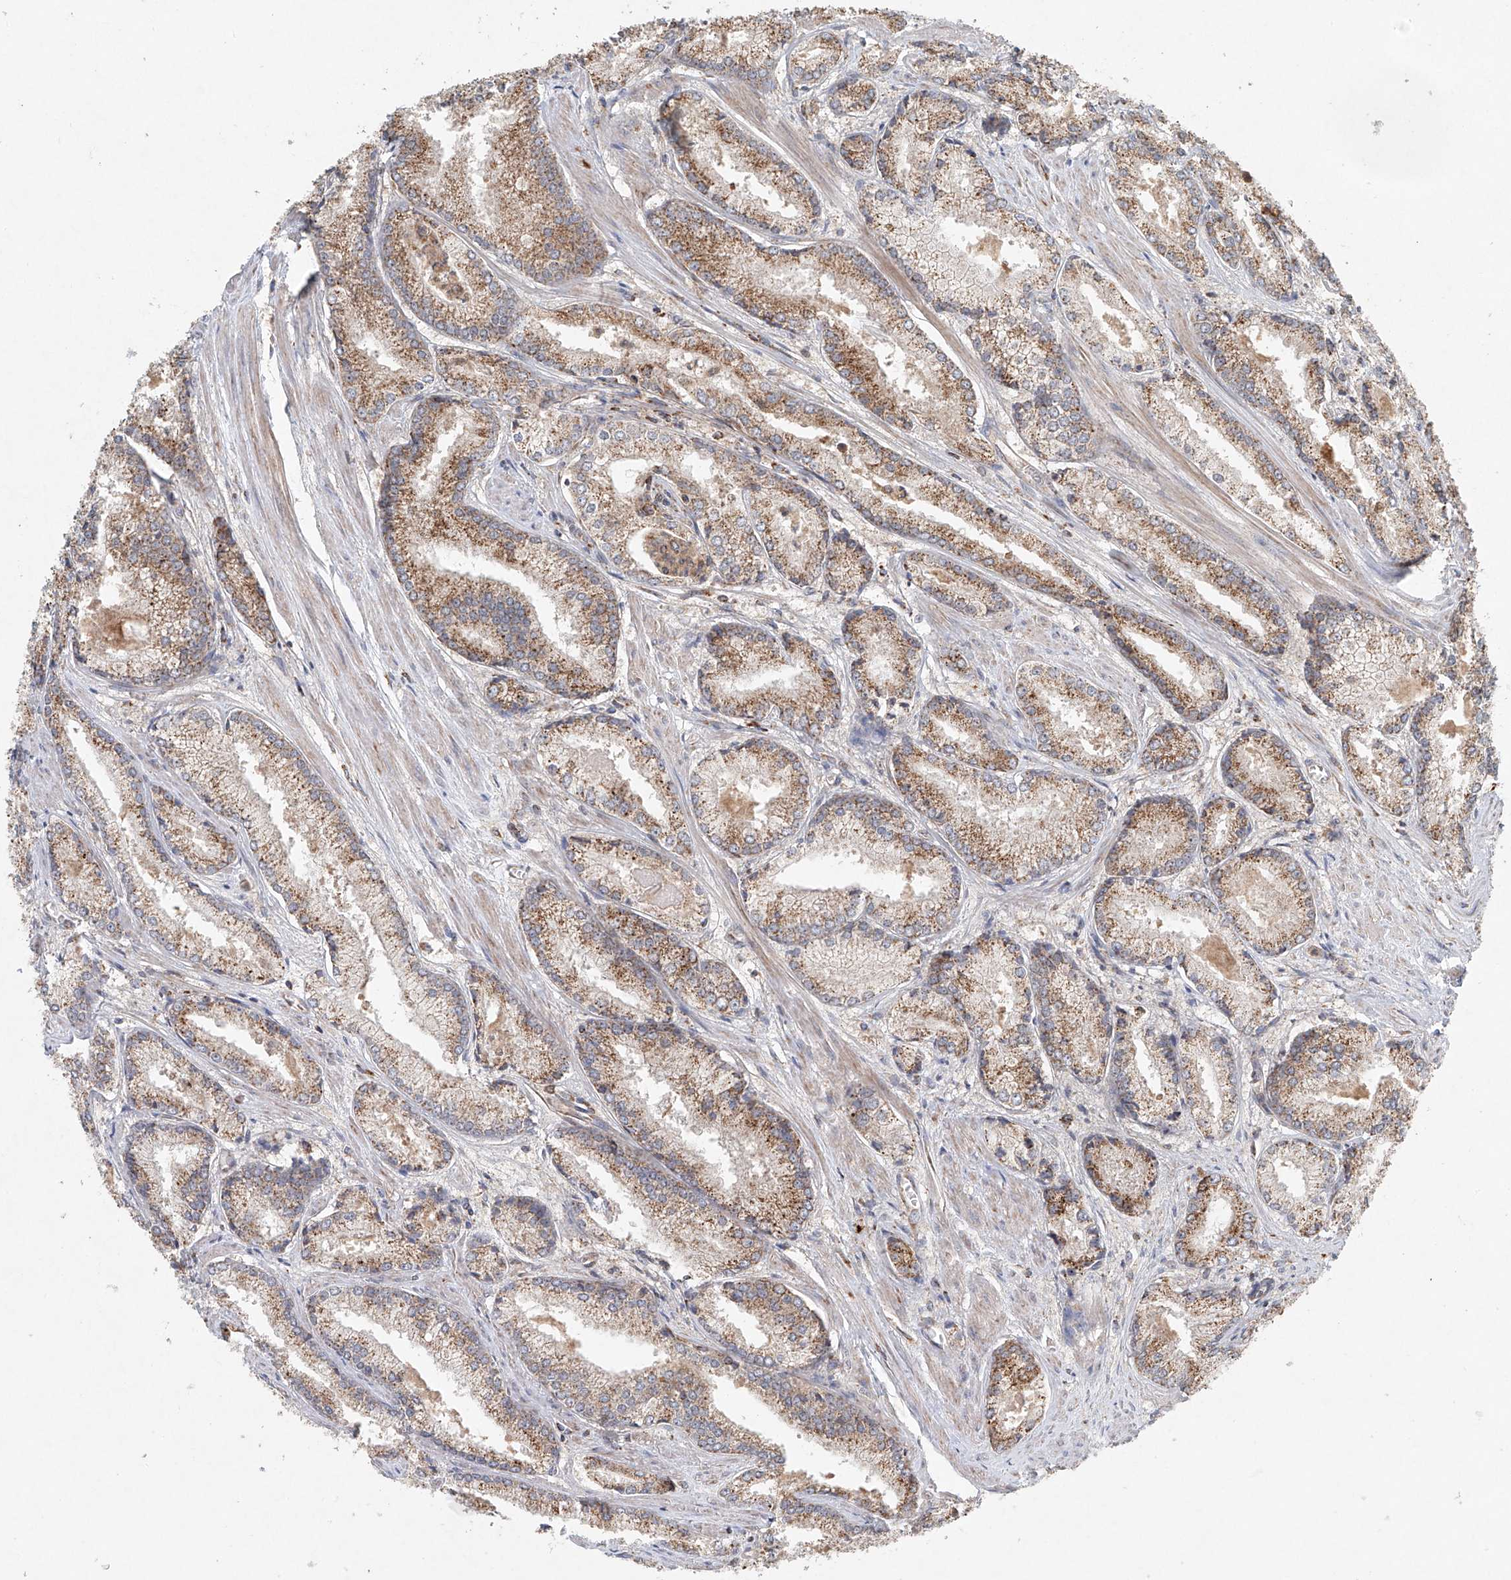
{"staining": {"intensity": "moderate", "quantity": ">75%", "location": "cytoplasmic/membranous"}, "tissue": "prostate cancer", "cell_type": "Tumor cells", "image_type": "cancer", "snomed": [{"axis": "morphology", "description": "Adenocarcinoma, Low grade"}, {"axis": "topography", "description": "Prostate"}], "caption": "Protein expression analysis of low-grade adenocarcinoma (prostate) displays moderate cytoplasmic/membranous expression in approximately >75% of tumor cells.", "gene": "DCAF11", "patient": {"sex": "male", "age": 54}}